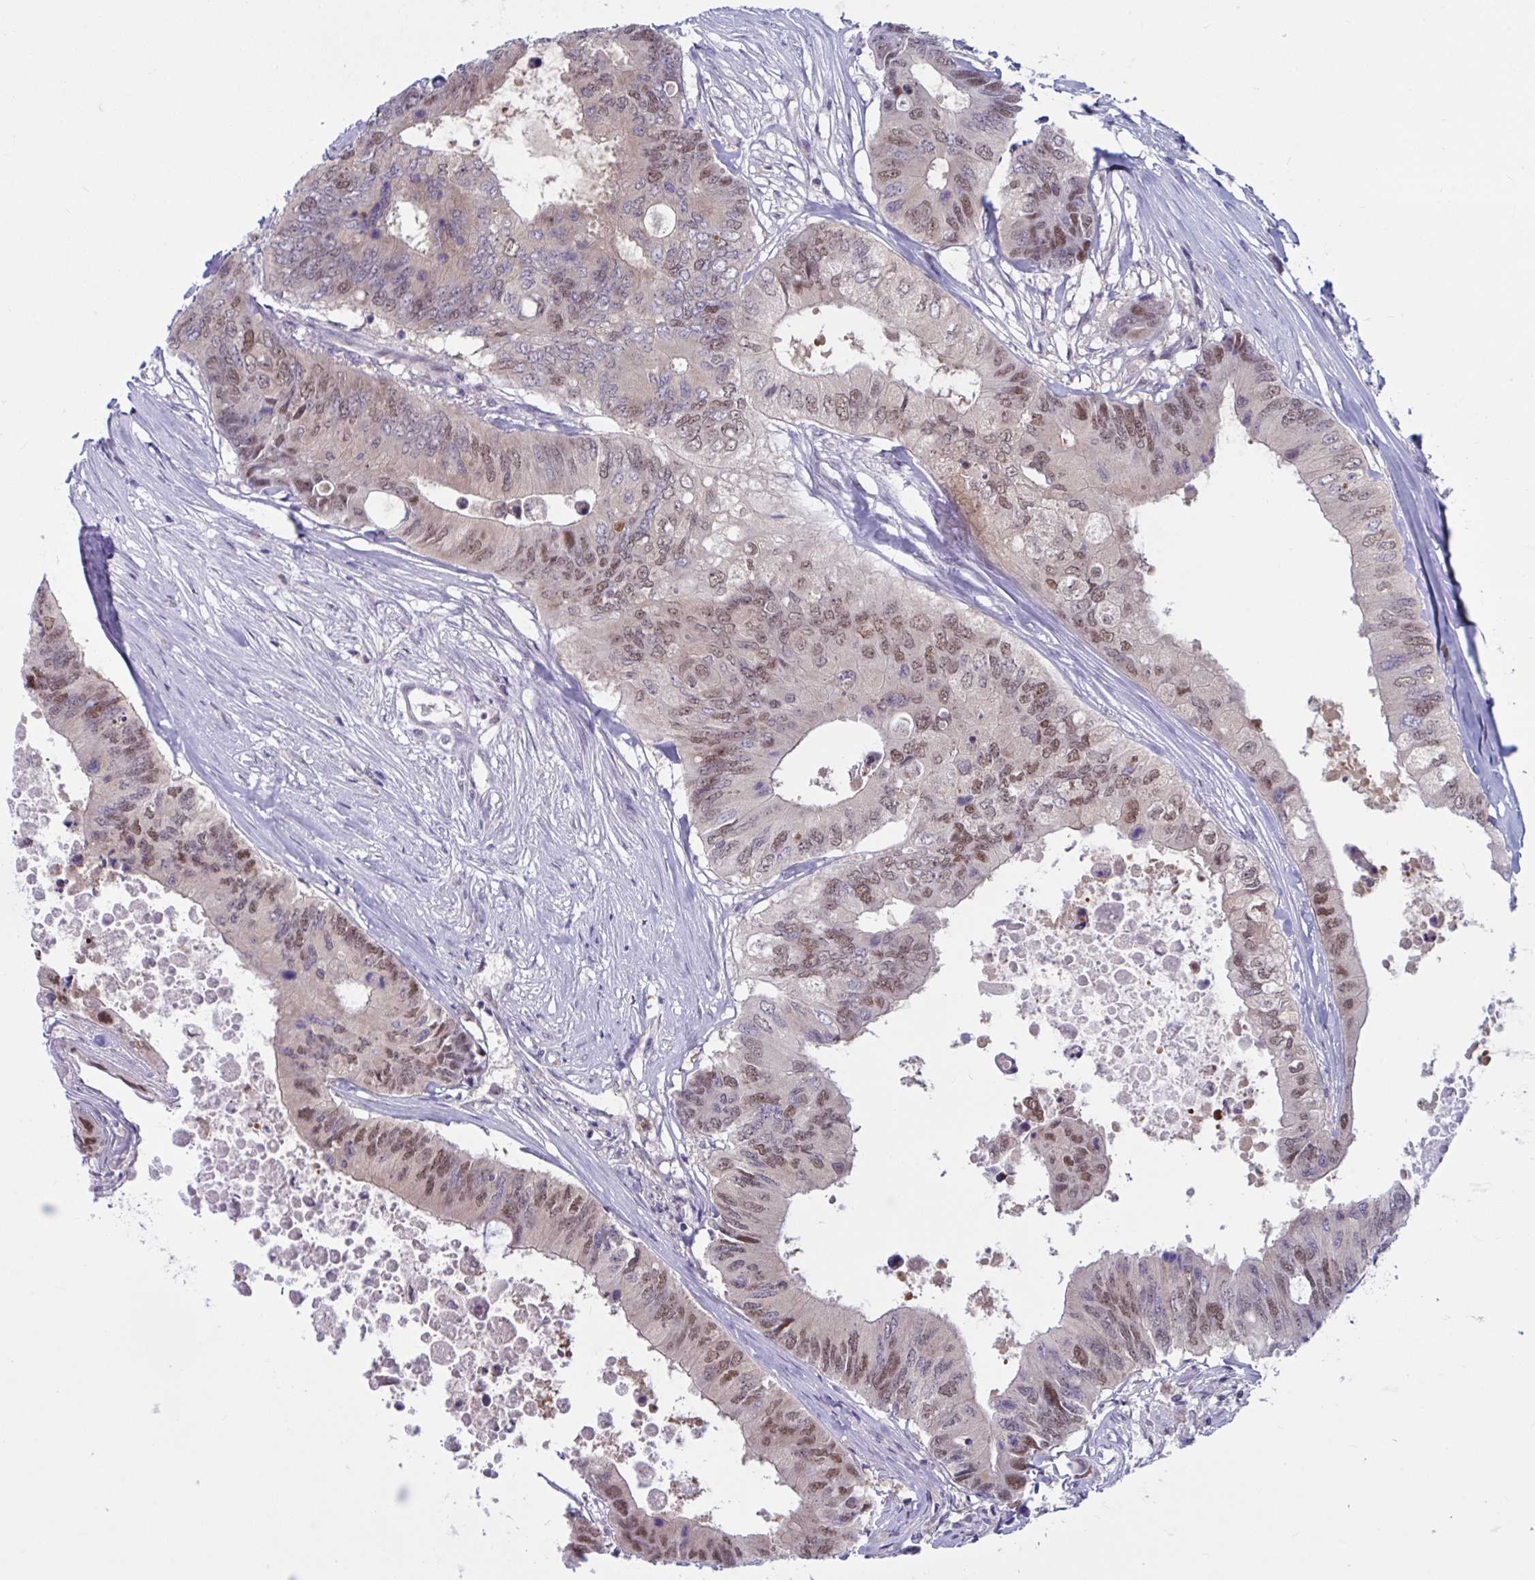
{"staining": {"intensity": "moderate", "quantity": ">75%", "location": "nuclear"}, "tissue": "colorectal cancer", "cell_type": "Tumor cells", "image_type": "cancer", "snomed": [{"axis": "morphology", "description": "Adenocarcinoma, NOS"}, {"axis": "topography", "description": "Colon"}], "caption": "This histopathology image exhibits immunohistochemistry (IHC) staining of colorectal adenocarcinoma, with medium moderate nuclear staining in about >75% of tumor cells.", "gene": "TSN", "patient": {"sex": "male", "age": 71}}